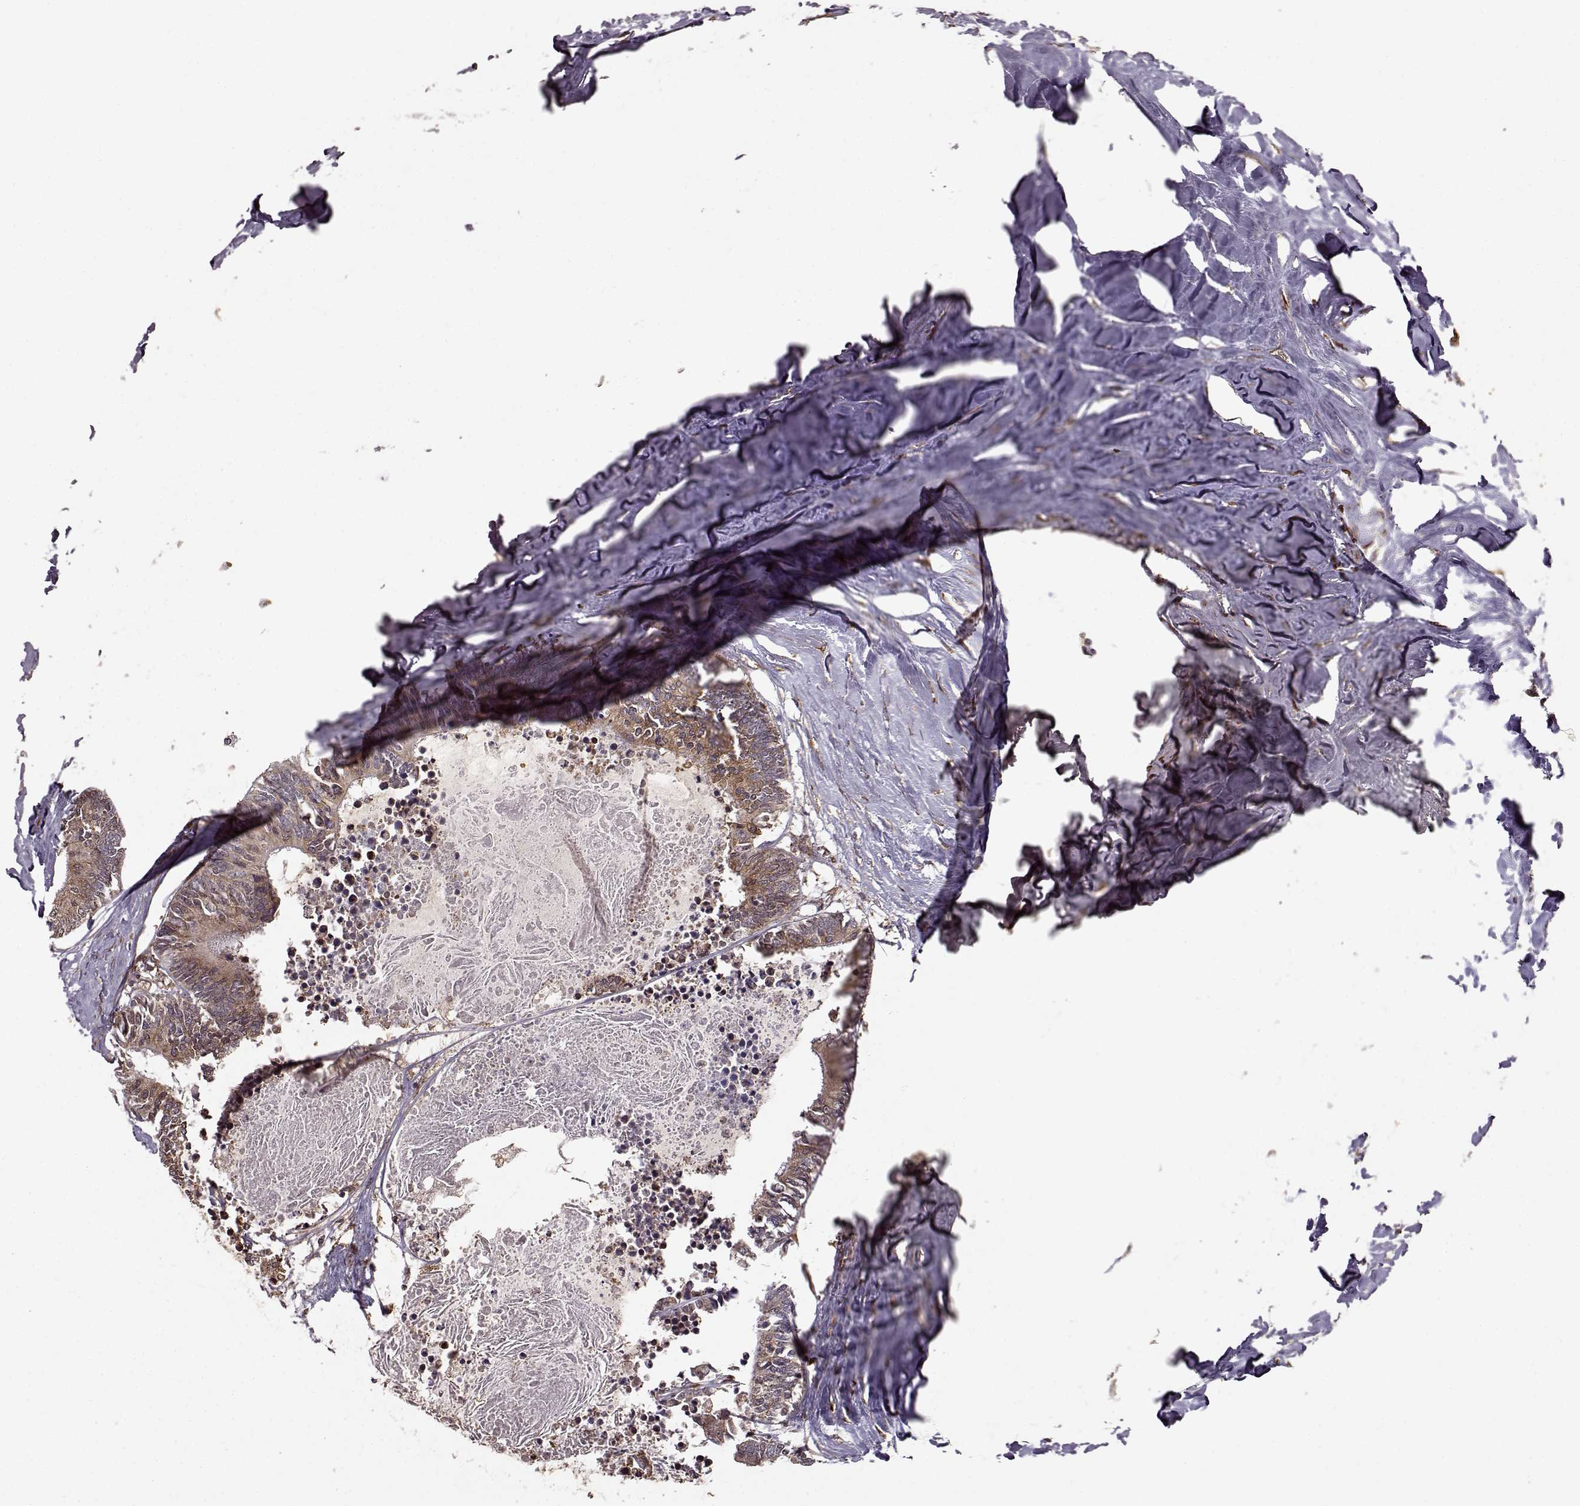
{"staining": {"intensity": "weak", "quantity": ">75%", "location": "cytoplasmic/membranous"}, "tissue": "colorectal cancer", "cell_type": "Tumor cells", "image_type": "cancer", "snomed": [{"axis": "morphology", "description": "Adenocarcinoma, NOS"}, {"axis": "topography", "description": "Colon"}, {"axis": "topography", "description": "Rectum"}], "caption": "DAB (3,3'-diaminobenzidine) immunohistochemical staining of human colorectal cancer displays weak cytoplasmic/membranous protein positivity in about >75% of tumor cells. Using DAB (3,3'-diaminobenzidine) (brown) and hematoxylin (blue) stains, captured at high magnification using brightfield microscopy.", "gene": "YIPF5", "patient": {"sex": "male", "age": 57}}